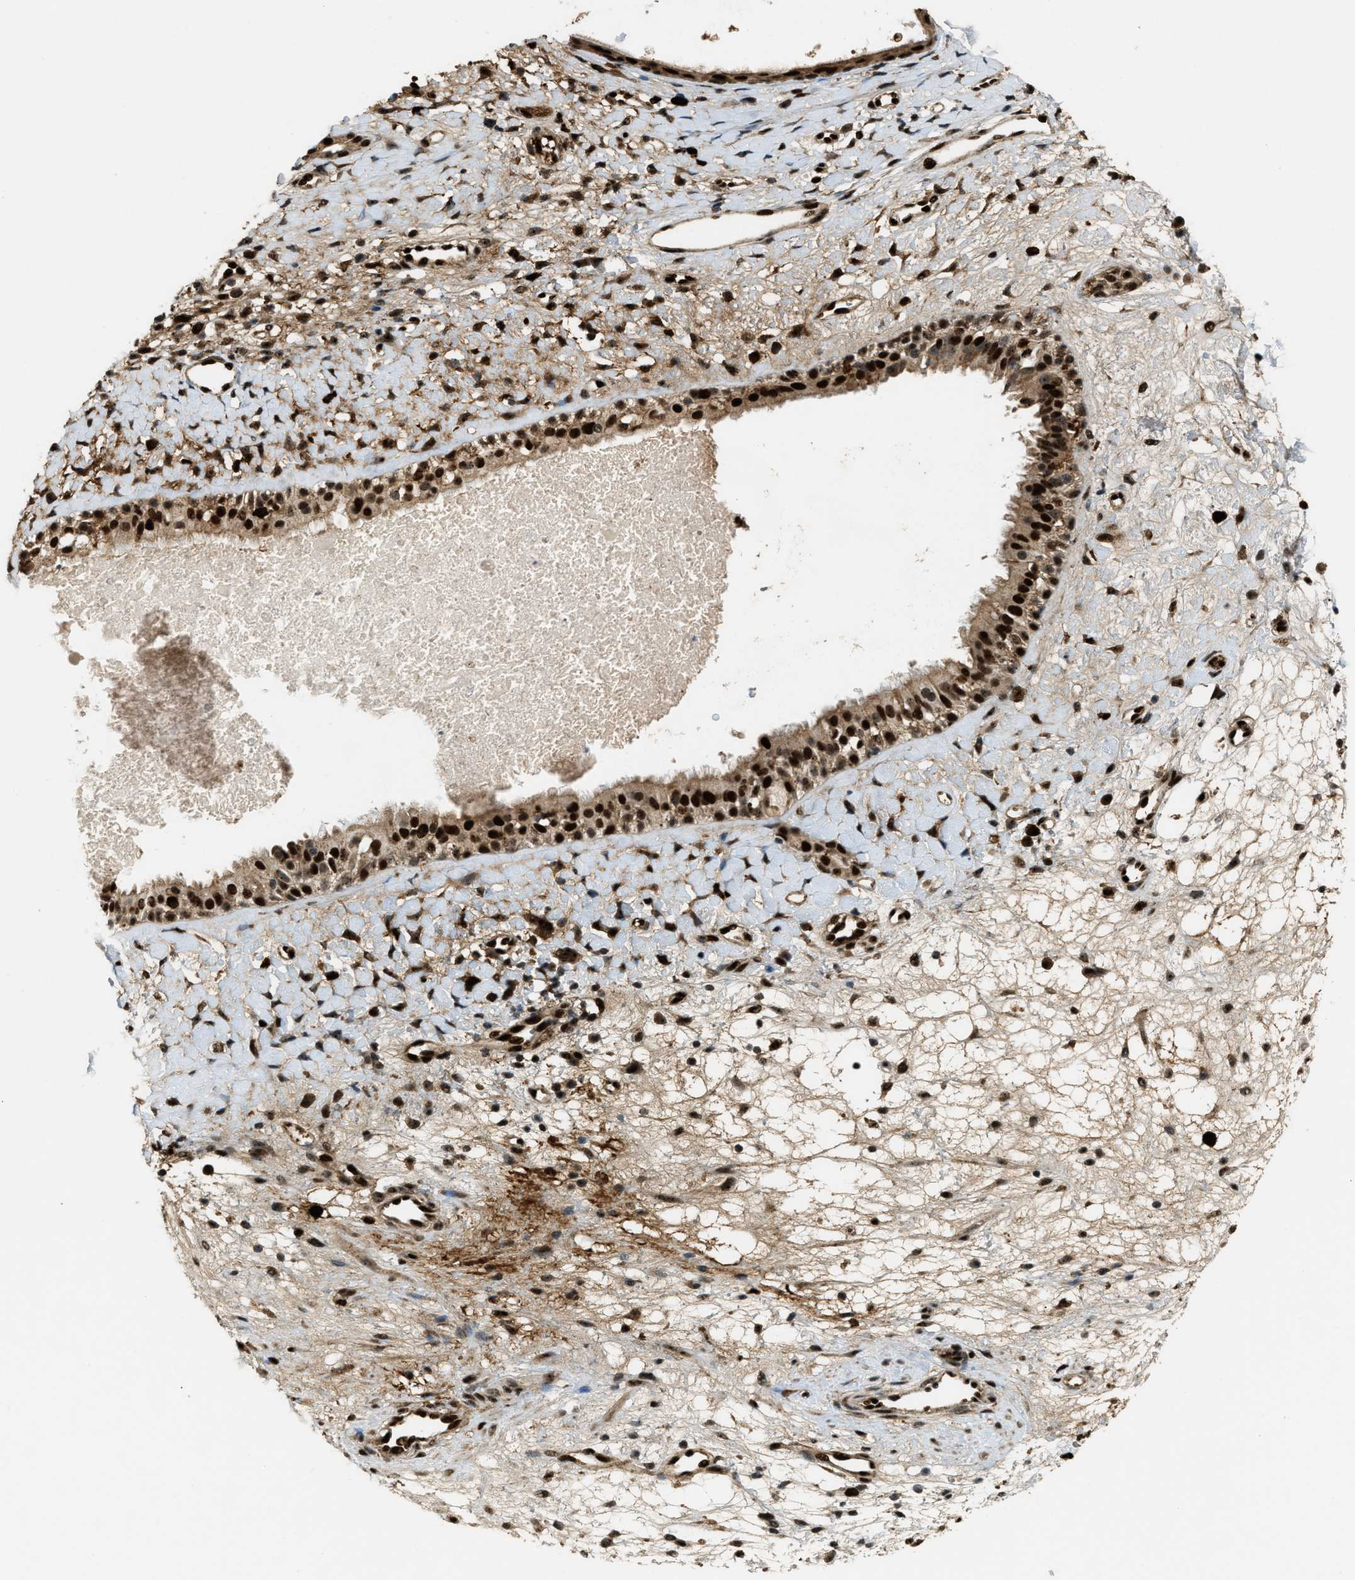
{"staining": {"intensity": "strong", "quantity": ">75%", "location": "cytoplasmic/membranous,nuclear"}, "tissue": "nasopharynx", "cell_type": "Respiratory epithelial cells", "image_type": "normal", "snomed": [{"axis": "morphology", "description": "Normal tissue, NOS"}, {"axis": "topography", "description": "Nasopharynx"}], "caption": "IHC (DAB (3,3'-diaminobenzidine)) staining of unremarkable nasopharynx shows strong cytoplasmic/membranous,nuclear protein positivity in about >75% of respiratory epithelial cells. The staining was performed using DAB (3,3'-diaminobenzidine), with brown indicating positive protein expression. Nuclei are stained blue with hematoxylin.", "gene": "ZNF687", "patient": {"sex": "male", "age": 22}}